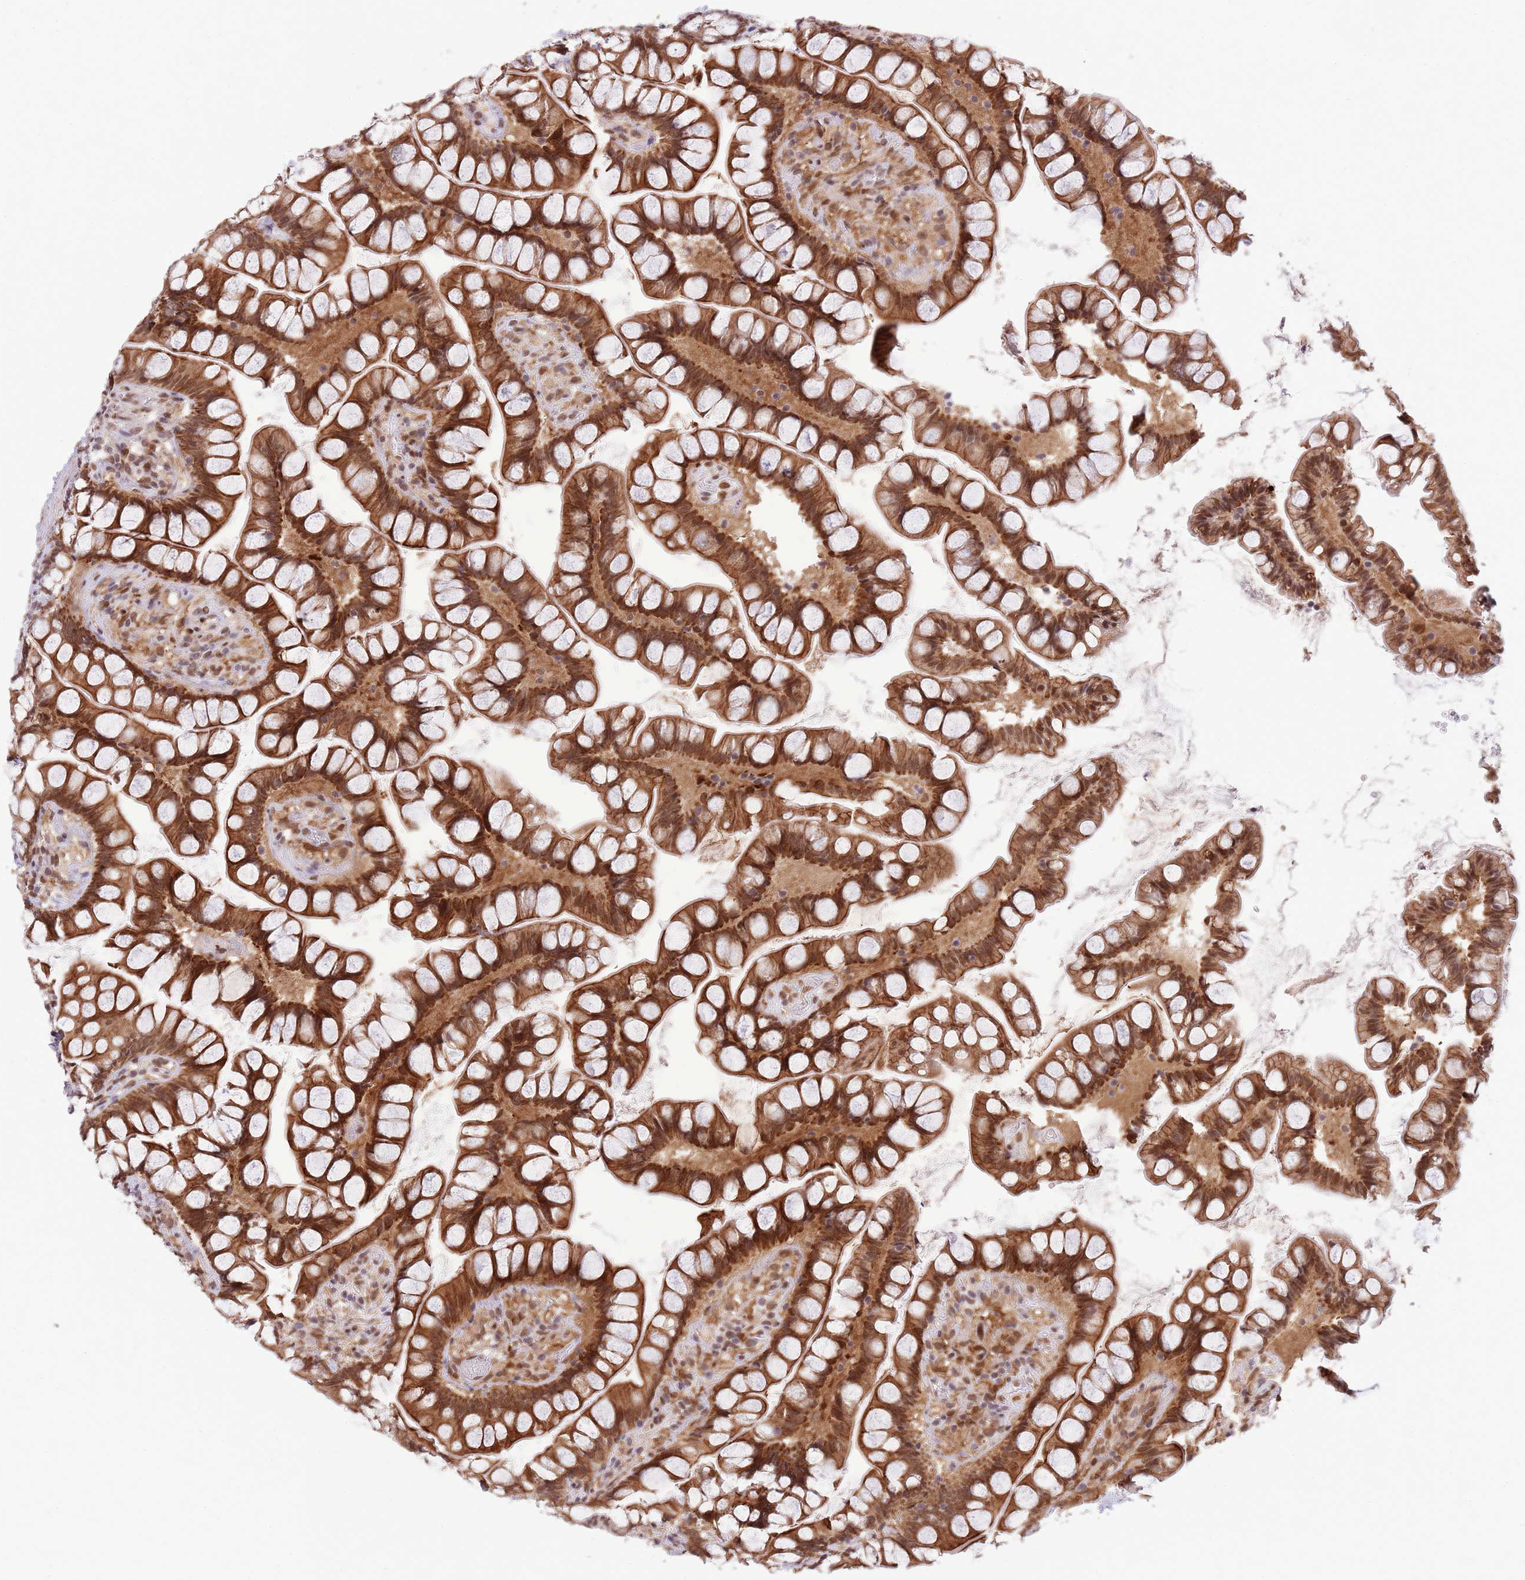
{"staining": {"intensity": "moderate", "quantity": ">75%", "location": "cytoplasmic/membranous,nuclear"}, "tissue": "small intestine", "cell_type": "Glandular cells", "image_type": "normal", "snomed": [{"axis": "morphology", "description": "Normal tissue, NOS"}, {"axis": "topography", "description": "Small intestine"}], "caption": "Immunohistochemistry (IHC) image of unremarkable small intestine: human small intestine stained using immunohistochemistry (IHC) displays medium levels of moderate protein expression localized specifically in the cytoplasmic/membranous,nuclear of glandular cells, appearing as a cytoplasmic/membranous,nuclear brown color.", "gene": "TRIM32", "patient": {"sex": "male", "age": 70}}